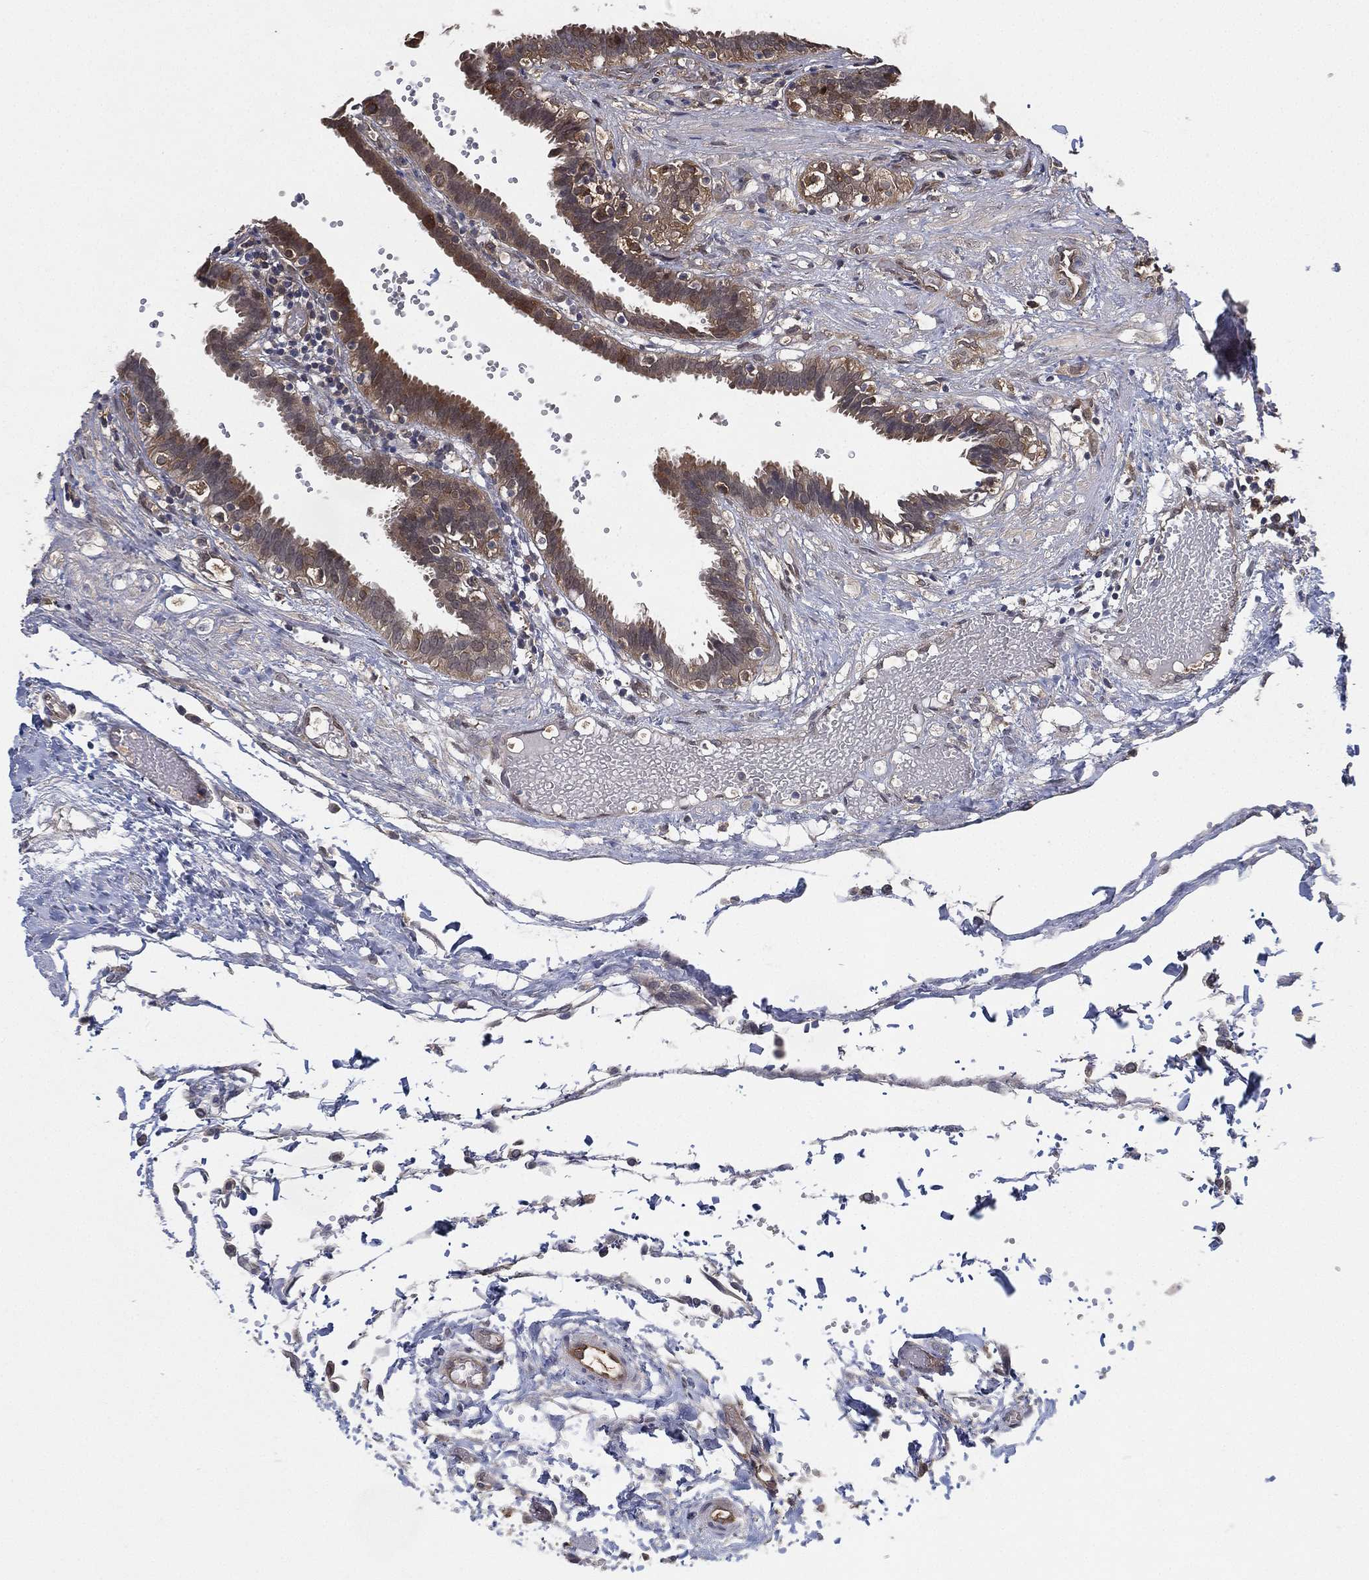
{"staining": {"intensity": "strong", "quantity": "25%-75%", "location": "cytoplasmic/membranous"}, "tissue": "fallopian tube", "cell_type": "Glandular cells", "image_type": "normal", "snomed": [{"axis": "morphology", "description": "Normal tissue, NOS"}, {"axis": "topography", "description": "Fallopian tube"}], "caption": "Brown immunohistochemical staining in benign human fallopian tube displays strong cytoplasmic/membranous staining in about 25%-75% of glandular cells. The staining was performed using DAB (3,3'-diaminobenzidine) to visualize the protein expression in brown, while the nuclei were stained in blue with hematoxylin (Magnification: 20x).", "gene": "PSMG4", "patient": {"sex": "female", "age": 37}}